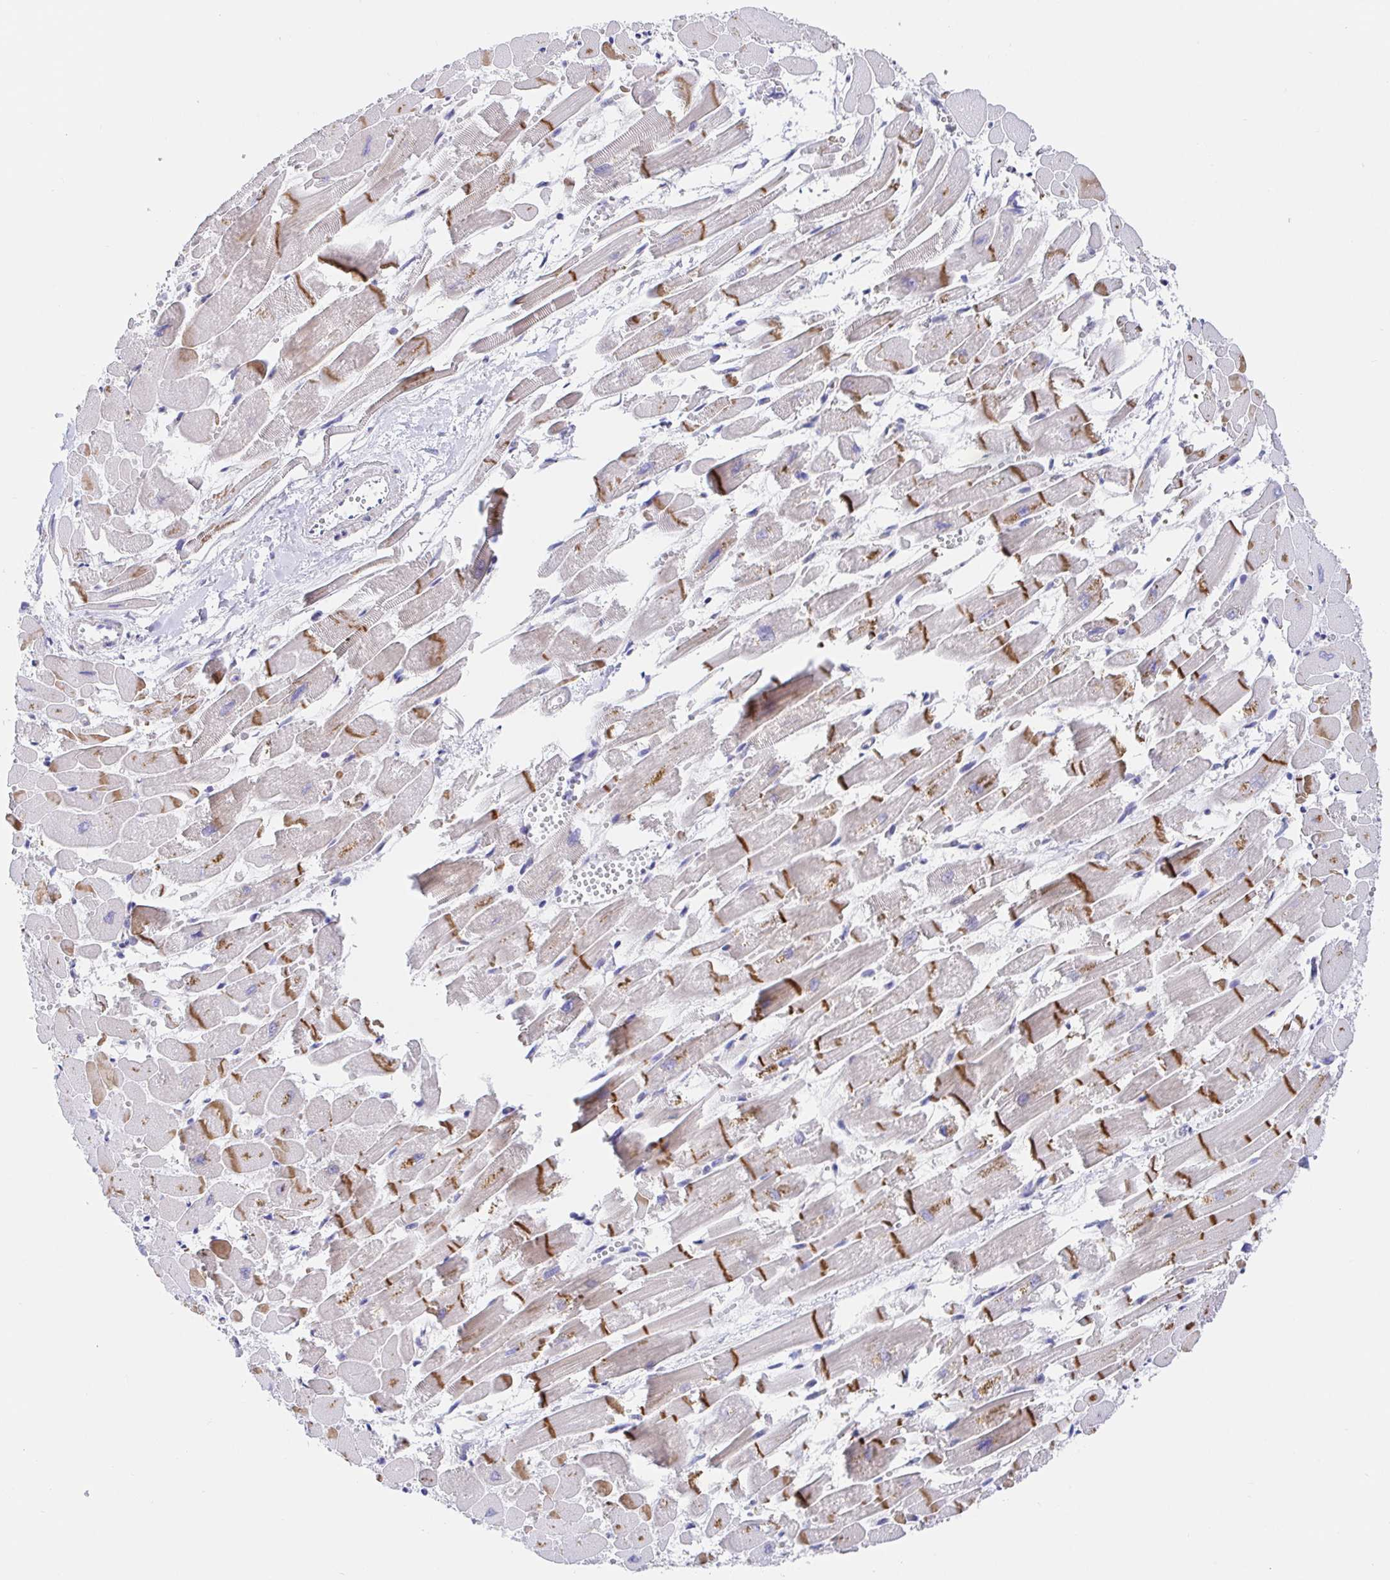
{"staining": {"intensity": "strong", "quantity": "25%-75%", "location": "cytoplasmic/membranous"}, "tissue": "heart muscle", "cell_type": "Cardiomyocytes", "image_type": "normal", "snomed": [{"axis": "morphology", "description": "Normal tissue, NOS"}, {"axis": "topography", "description": "Heart"}], "caption": "Immunohistochemical staining of unremarkable heart muscle exhibits 25%-75% levels of strong cytoplasmic/membranous protein staining in approximately 25%-75% of cardiomyocytes. The staining is performed using DAB brown chromogen to label protein expression. The nuclei are counter-stained blue using hematoxylin.", "gene": "GOLGA1", "patient": {"sex": "female", "age": 52}}